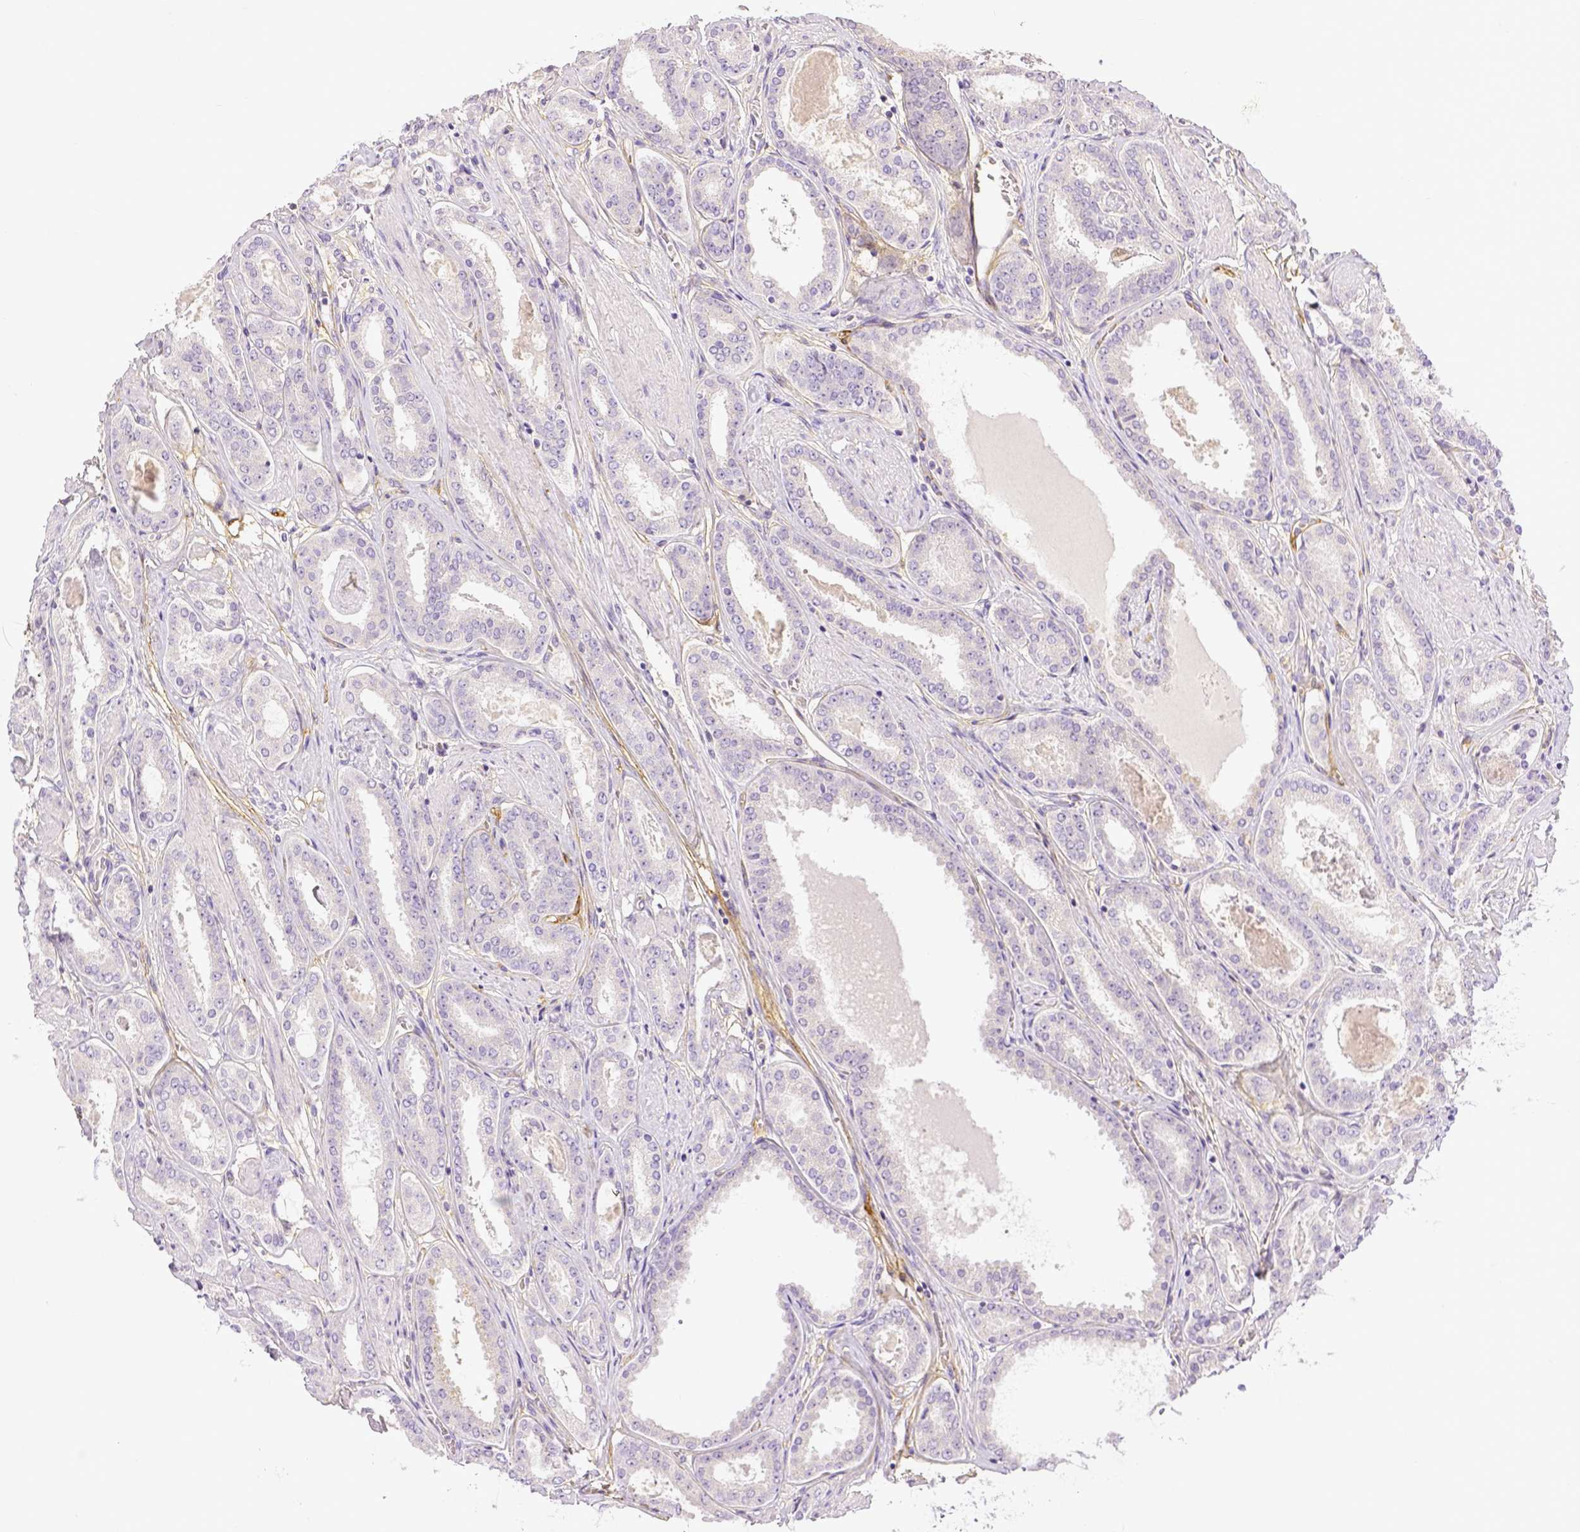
{"staining": {"intensity": "negative", "quantity": "none", "location": "none"}, "tissue": "prostate cancer", "cell_type": "Tumor cells", "image_type": "cancer", "snomed": [{"axis": "morphology", "description": "Adenocarcinoma, High grade"}, {"axis": "topography", "description": "Prostate"}], "caption": "Immunohistochemistry photomicrograph of neoplastic tissue: prostate high-grade adenocarcinoma stained with DAB reveals no significant protein positivity in tumor cells.", "gene": "THY1", "patient": {"sex": "male", "age": 63}}